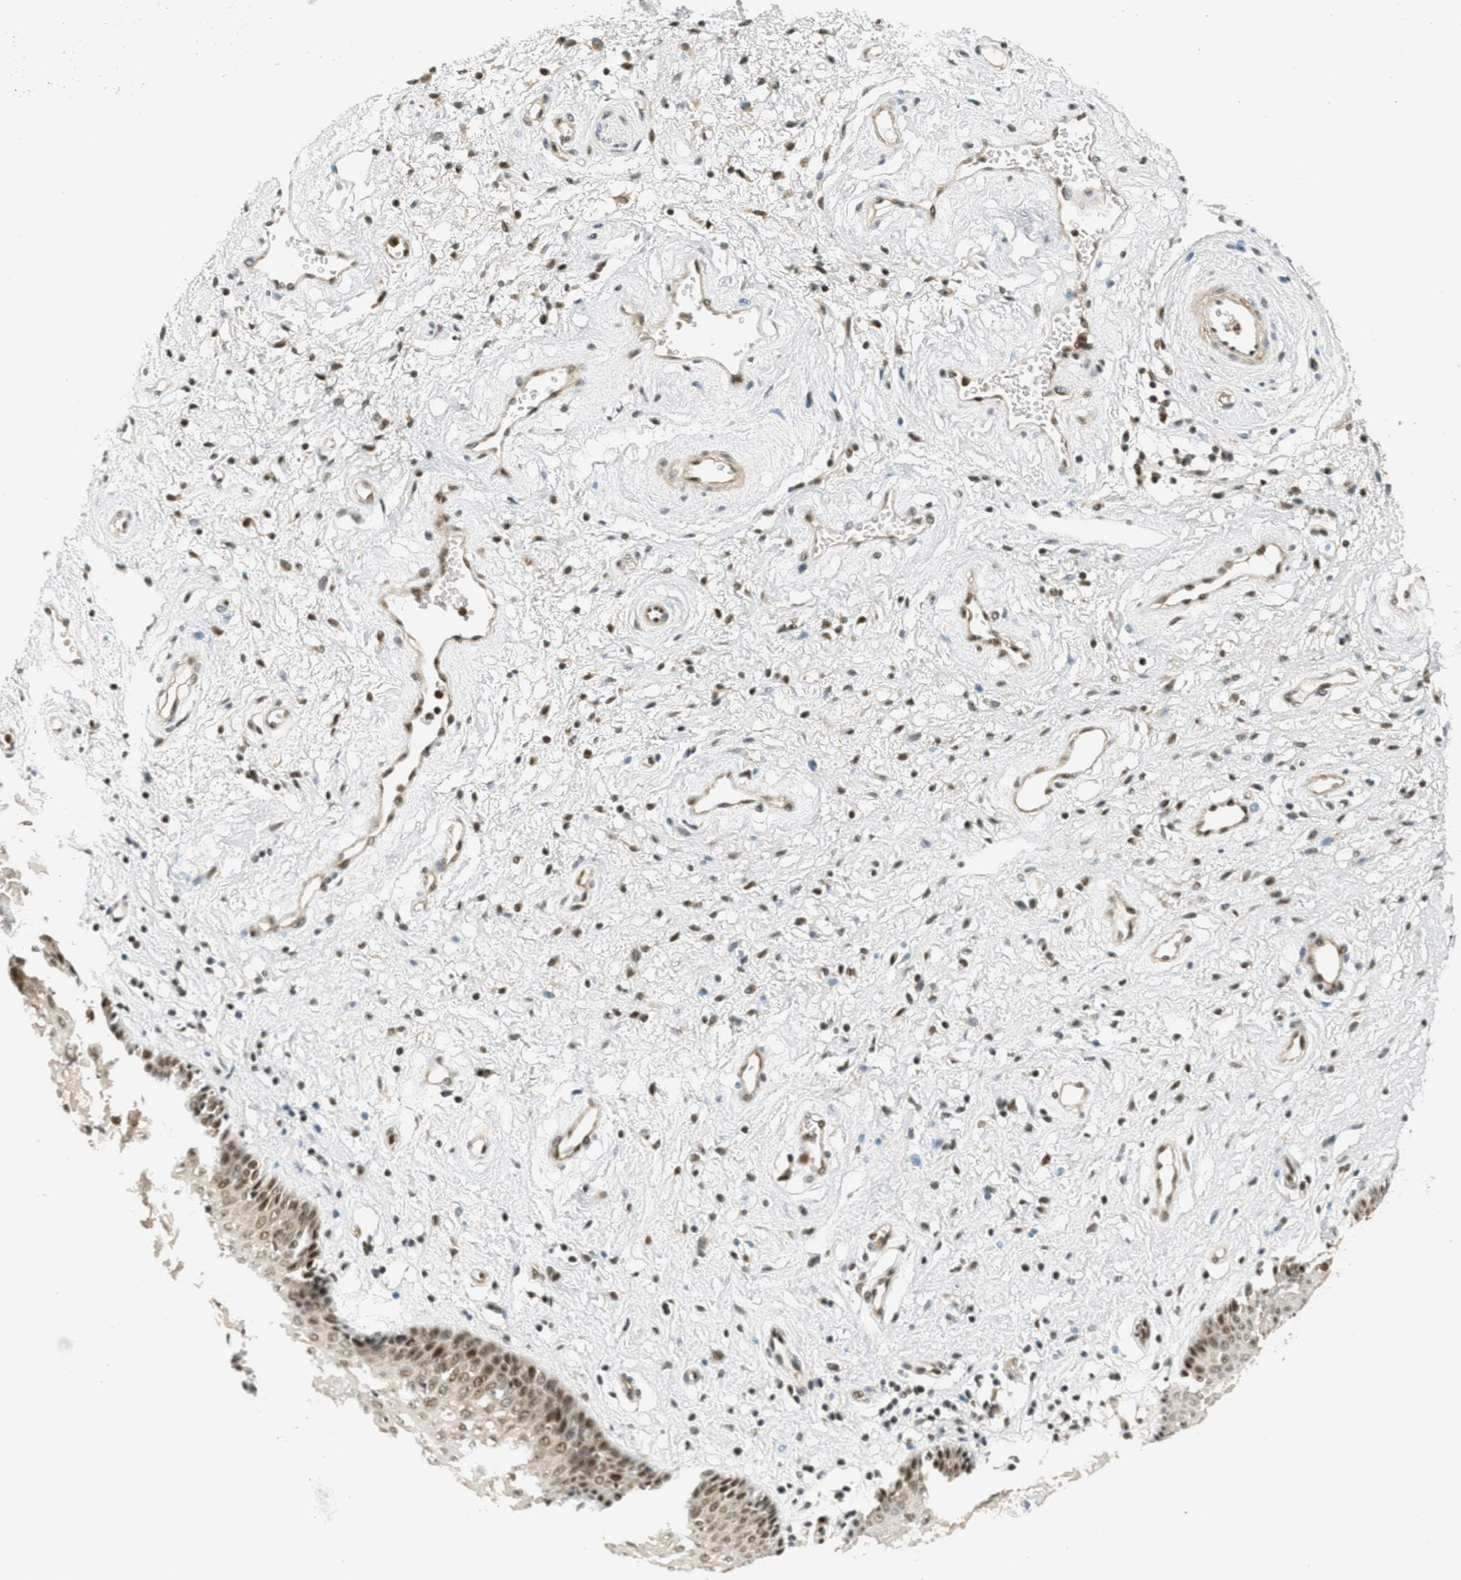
{"staining": {"intensity": "moderate", "quantity": ">75%", "location": "cytoplasmic/membranous,nuclear"}, "tissue": "vagina", "cell_type": "Squamous epithelial cells", "image_type": "normal", "snomed": [{"axis": "morphology", "description": "Normal tissue, NOS"}, {"axis": "topography", "description": "Vagina"}], "caption": "Approximately >75% of squamous epithelial cells in unremarkable human vagina display moderate cytoplasmic/membranous,nuclear protein positivity as visualized by brown immunohistochemical staining.", "gene": "FOXM1", "patient": {"sex": "female", "age": 34}}